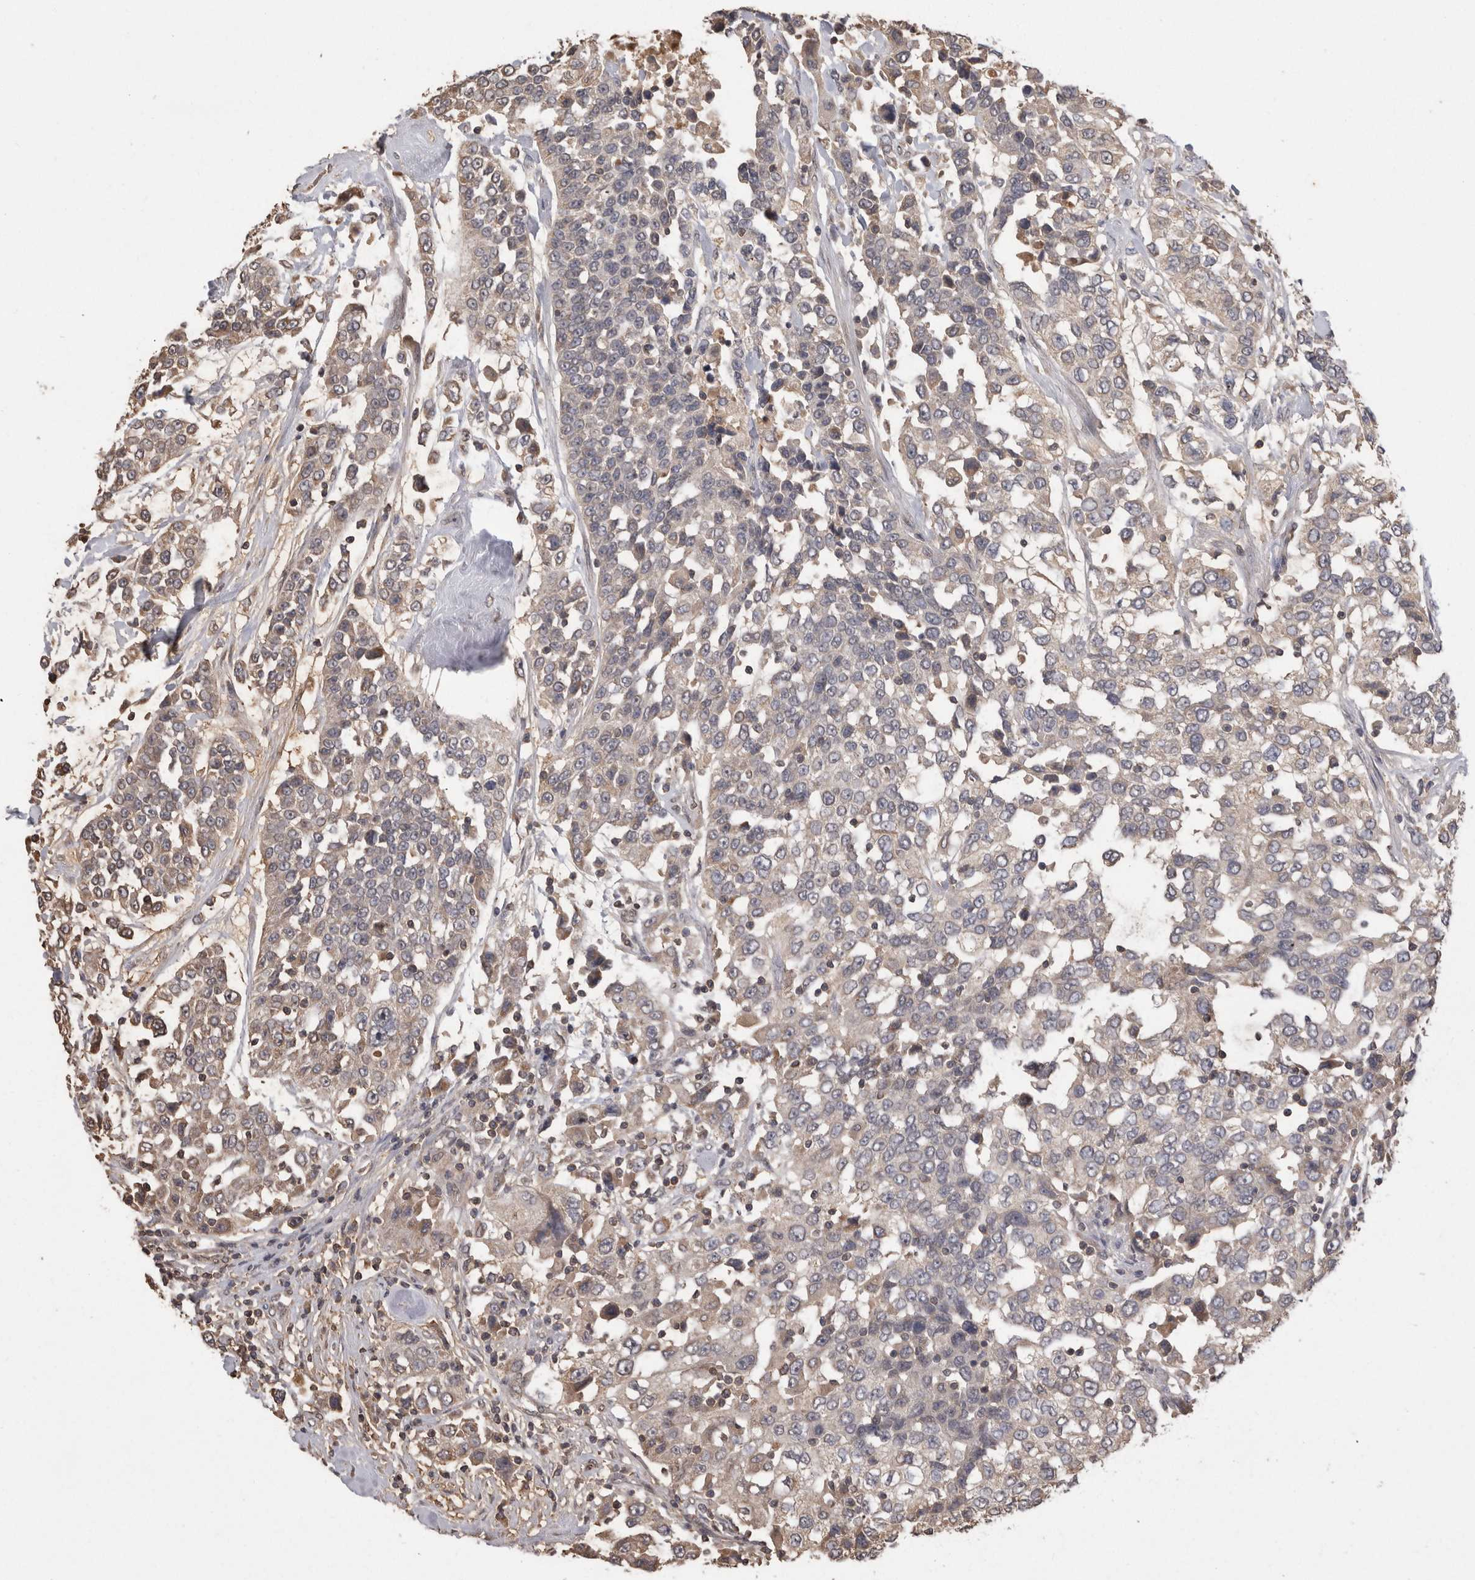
{"staining": {"intensity": "weak", "quantity": "25%-75%", "location": "cytoplasmic/membranous"}, "tissue": "urothelial cancer", "cell_type": "Tumor cells", "image_type": "cancer", "snomed": [{"axis": "morphology", "description": "Urothelial carcinoma, High grade"}, {"axis": "topography", "description": "Urinary bladder"}], "caption": "Protein staining of high-grade urothelial carcinoma tissue shows weak cytoplasmic/membranous staining in approximately 25%-75% of tumor cells. (DAB (3,3'-diaminobenzidine) IHC, brown staining for protein, blue staining for nuclei).", "gene": "PREP", "patient": {"sex": "female", "age": 80}}